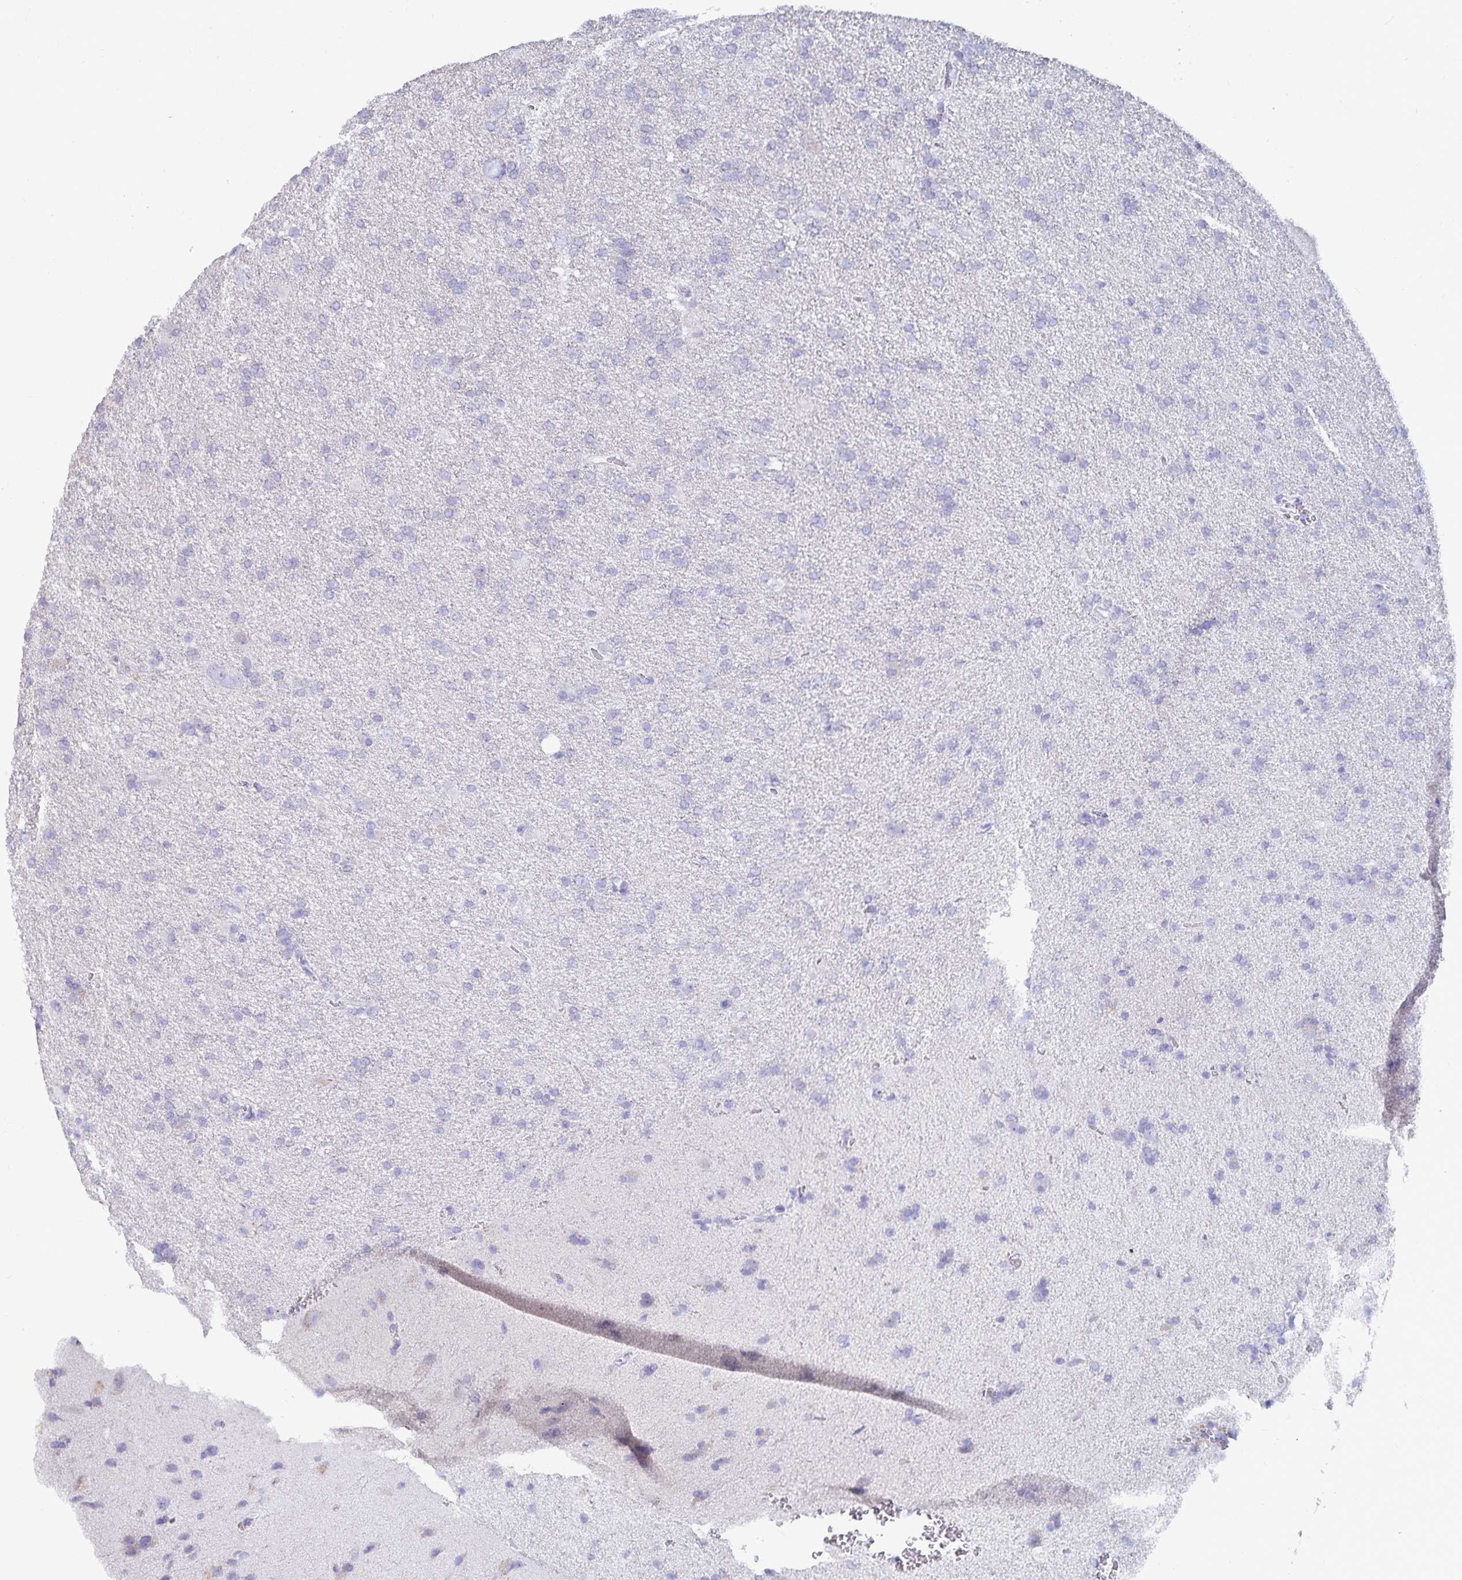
{"staining": {"intensity": "negative", "quantity": "none", "location": "none"}, "tissue": "glioma", "cell_type": "Tumor cells", "image_type": "cancer", "snomed": [{"axis": "morphology", "description": "Glioma, malignant, Low grade"}, {"axis": "topography", "description": "Brain"}], "caption": "This is a image of immunohistochemistry (IHC) staining of low-grade glioma (malignant), which shows no staining in tumor cells.", "gene": "CFAP69", "patient": {"sex": "male", "age": 66}}